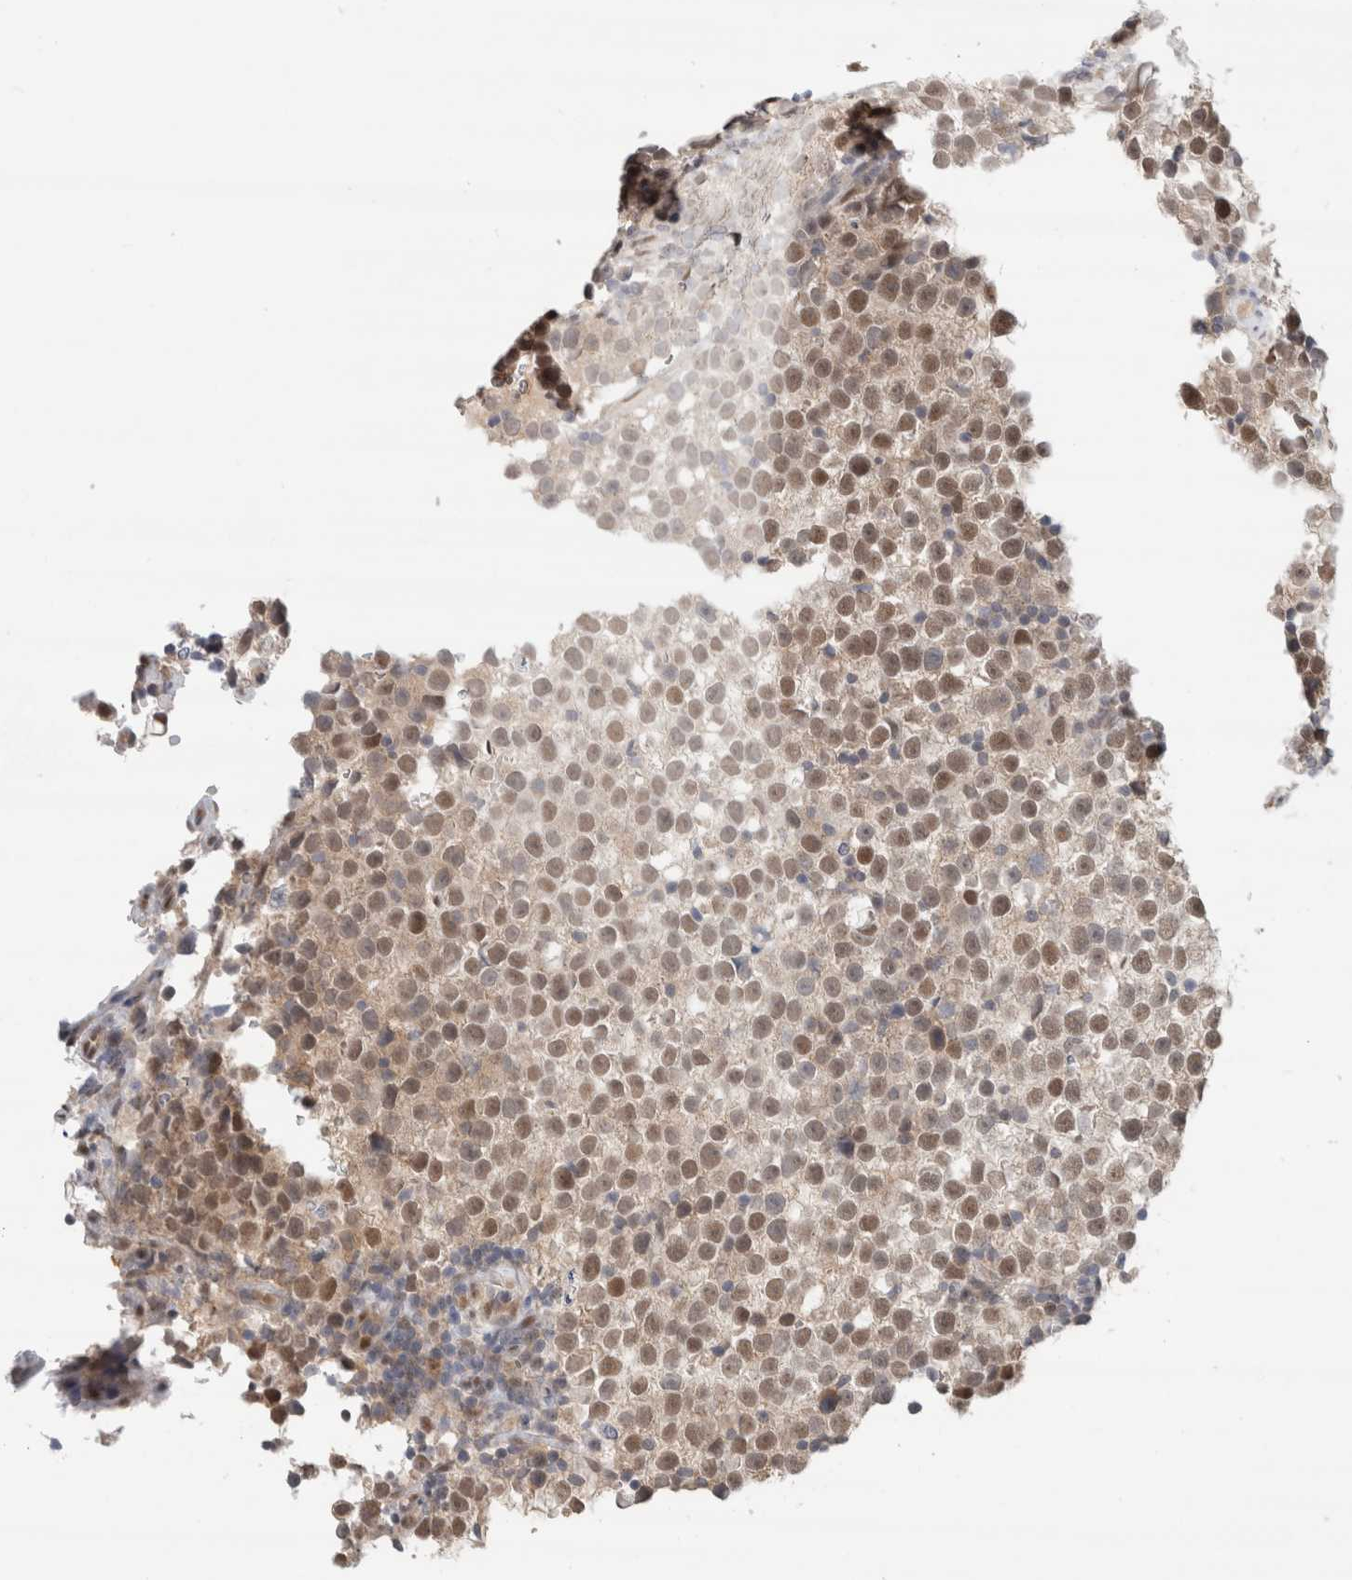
{"staining": {"intensity": "moderate", "quantity": ">75%", "location": "nuclear"}, "tissue": "testis cancer", "cell_type": "Tumor cells", "image_type": "cancer", "snomed": [{"axis": "morphology", "description": "Normal tissue, NOS"}, {"axis": "morphology", "description": "Seminoma, NOS"}, {"axis": "topography", "description": "Testis"}], "caption": "High-power microscopy captured an IHC histopathology image of testis cancer, revealing moderate nuclear expression in approximately >75% of tumor cells.", "gene": "EIF4G3", "patient": {"sex": "male", "age": 43}}